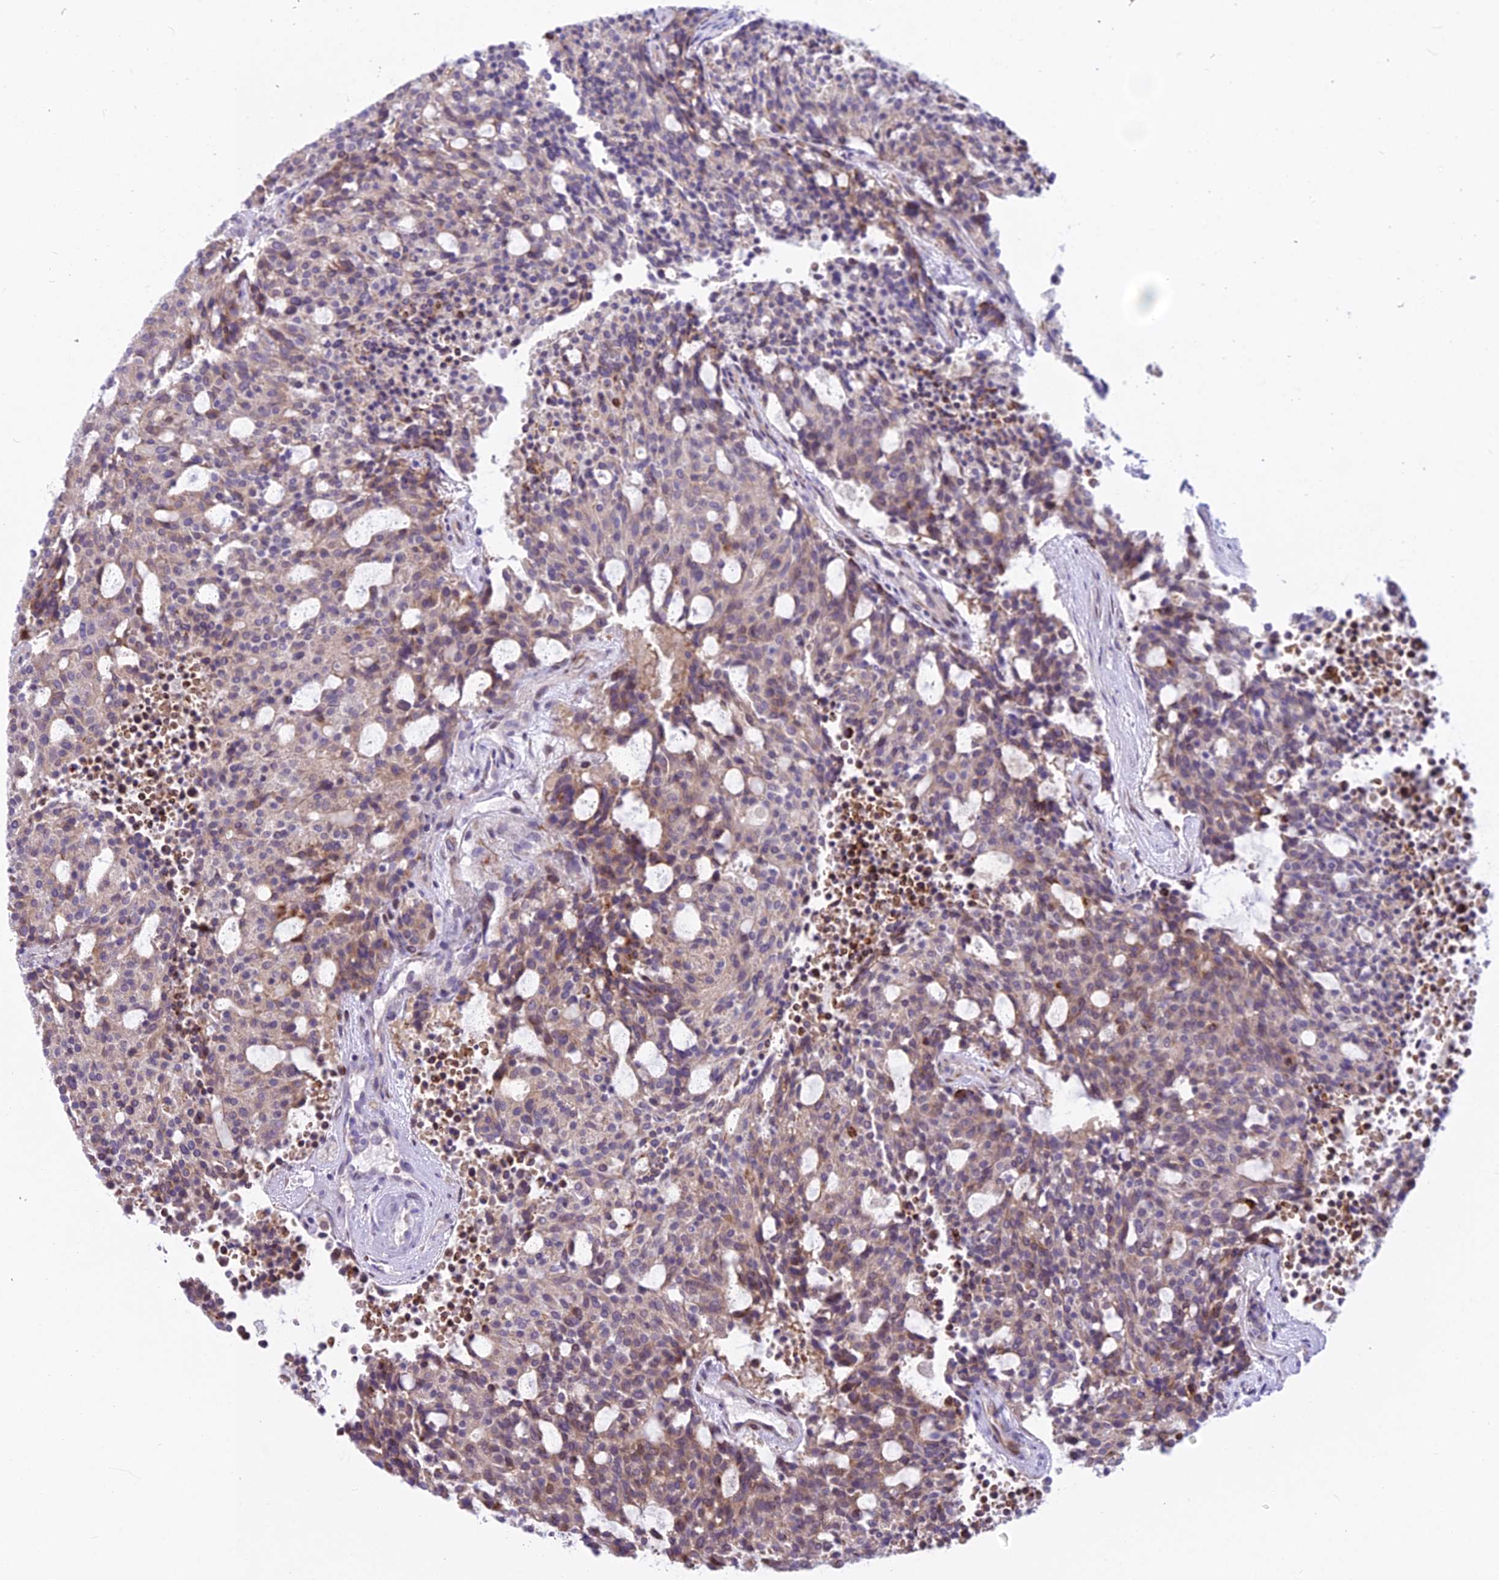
{"staining": {"intensity": "moderate", "quantity": "25%-75%", "location": "cytoplasmic/membranous"}, "tissue": "carcinoid", "cell_type": "Tumor cells", "image_type": "cancer", "snomed": [{"axis": "morphology", "description": "Carcinoid, malignant, NOS"}, {"axis": "topography", "description": "Pancreas"}], "caption": "This image reveals carcinoid stained with immunohistochemistry (IHC) to label a protein in brown. The cytoplasmic/membranous of tumor cells show moderate positivity for the protein. Nuclei are counter-stained blue.", "gene": "PCDHB14", "patient": {"sex": "female", "age": 54}}